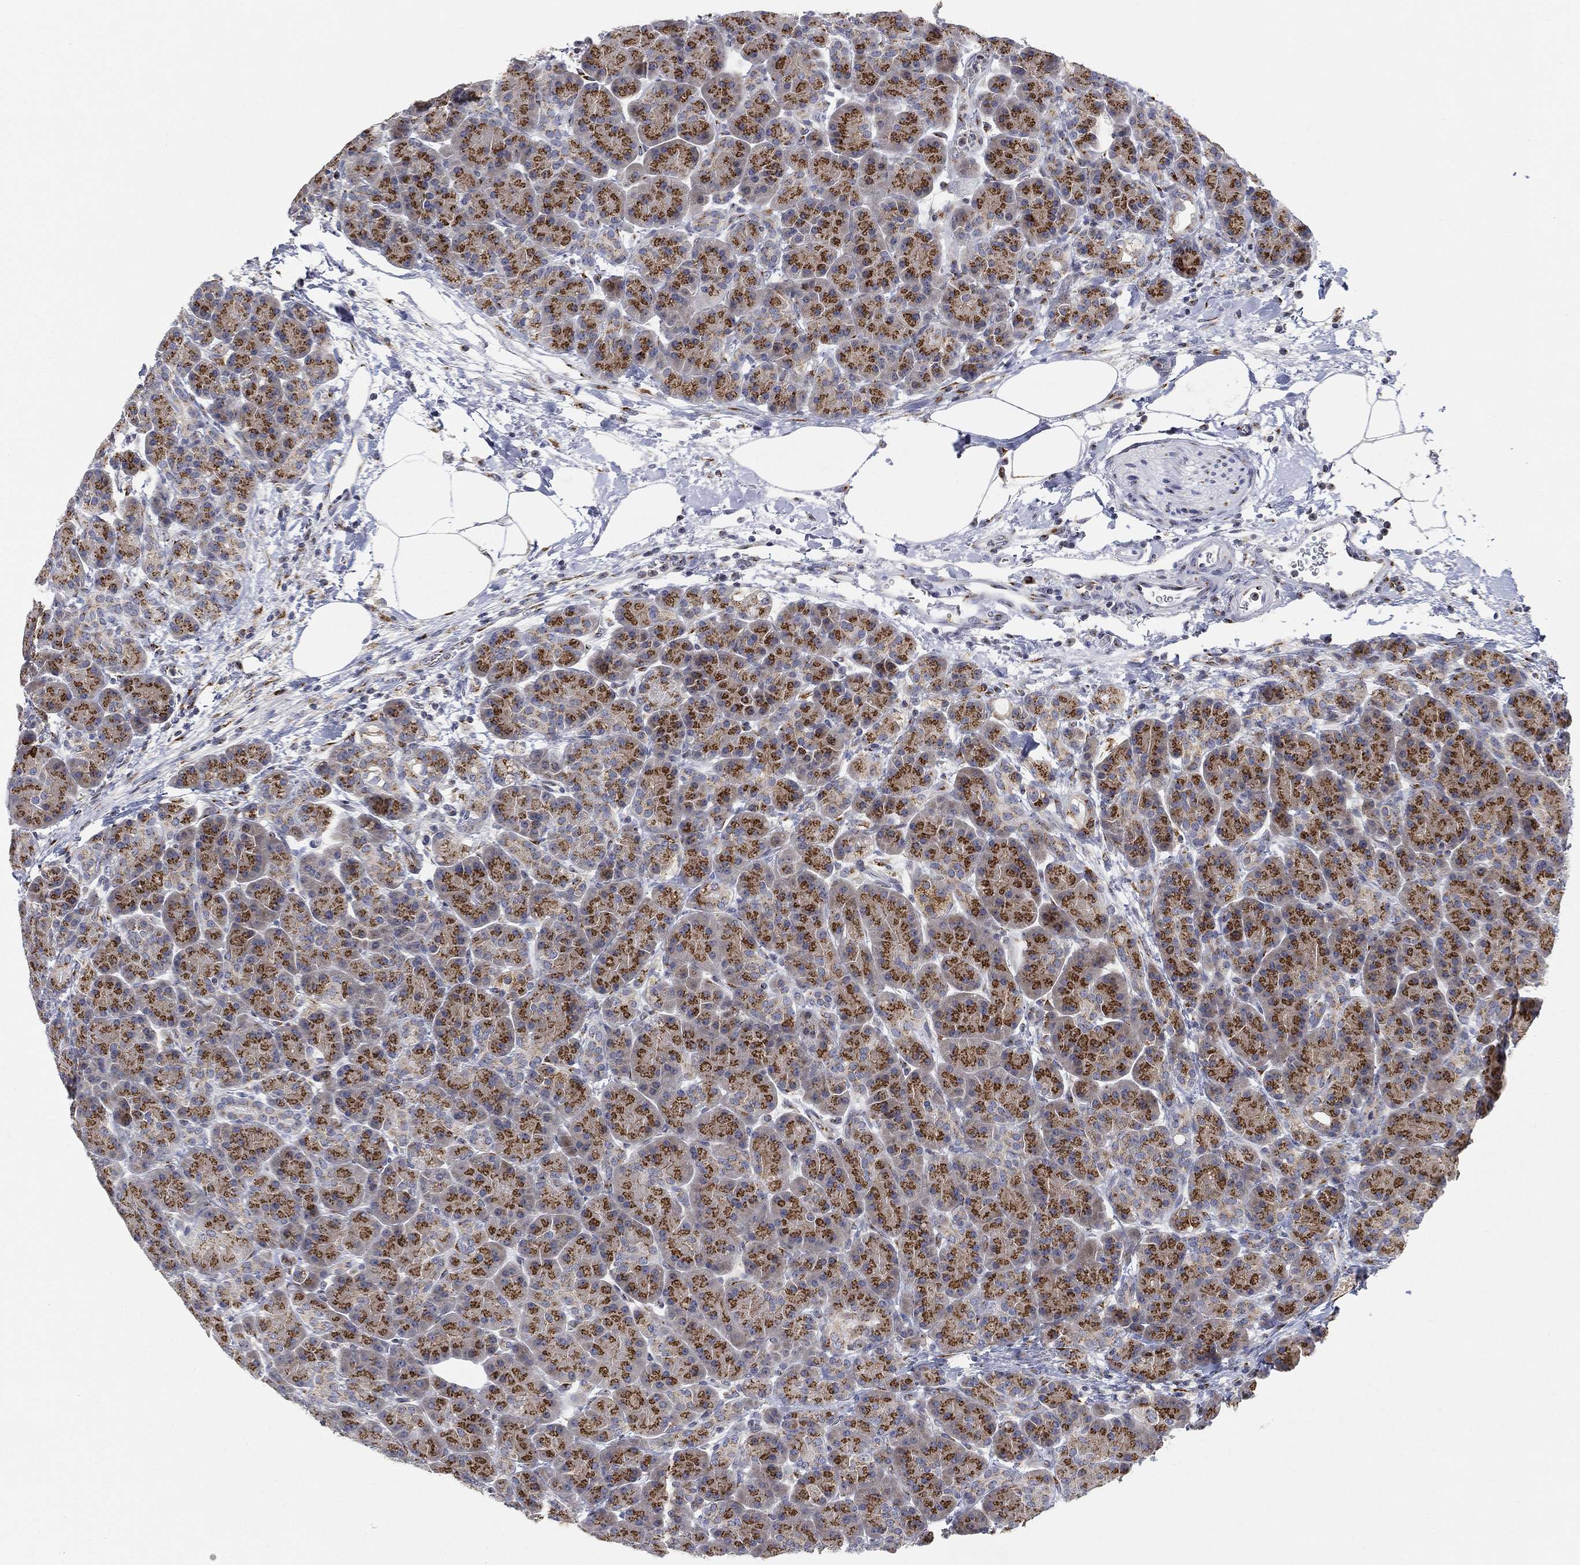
{"staining": {"intensity": "strong", "quantity": ">75%", "location": "cytoplasmic/membranous"}, "tissue": "pancreas", "cell_type": "Exocrine glandular cells", "image_type": "normal", "snomed": [{"axis": "morphology", "description": "Normal tissue, NOS"}, {"axis": "topography", "description": "Pancreas"}], "caption": "High-power microscopy captured an immunohistochemistry (IHC) photomicrograph of benign pancreas, revealing strong cytoplasmic/membranous positivity in approximately >75% of exocrine glandular cells. (Stains: DAB (3,3'-diaminobenzidine) in brown, nuclei in blue, Microscopy: brightfield microscopy at high magnification).", "gene": "TICAM1", "patient": {"sex": "female", "age": 63}}